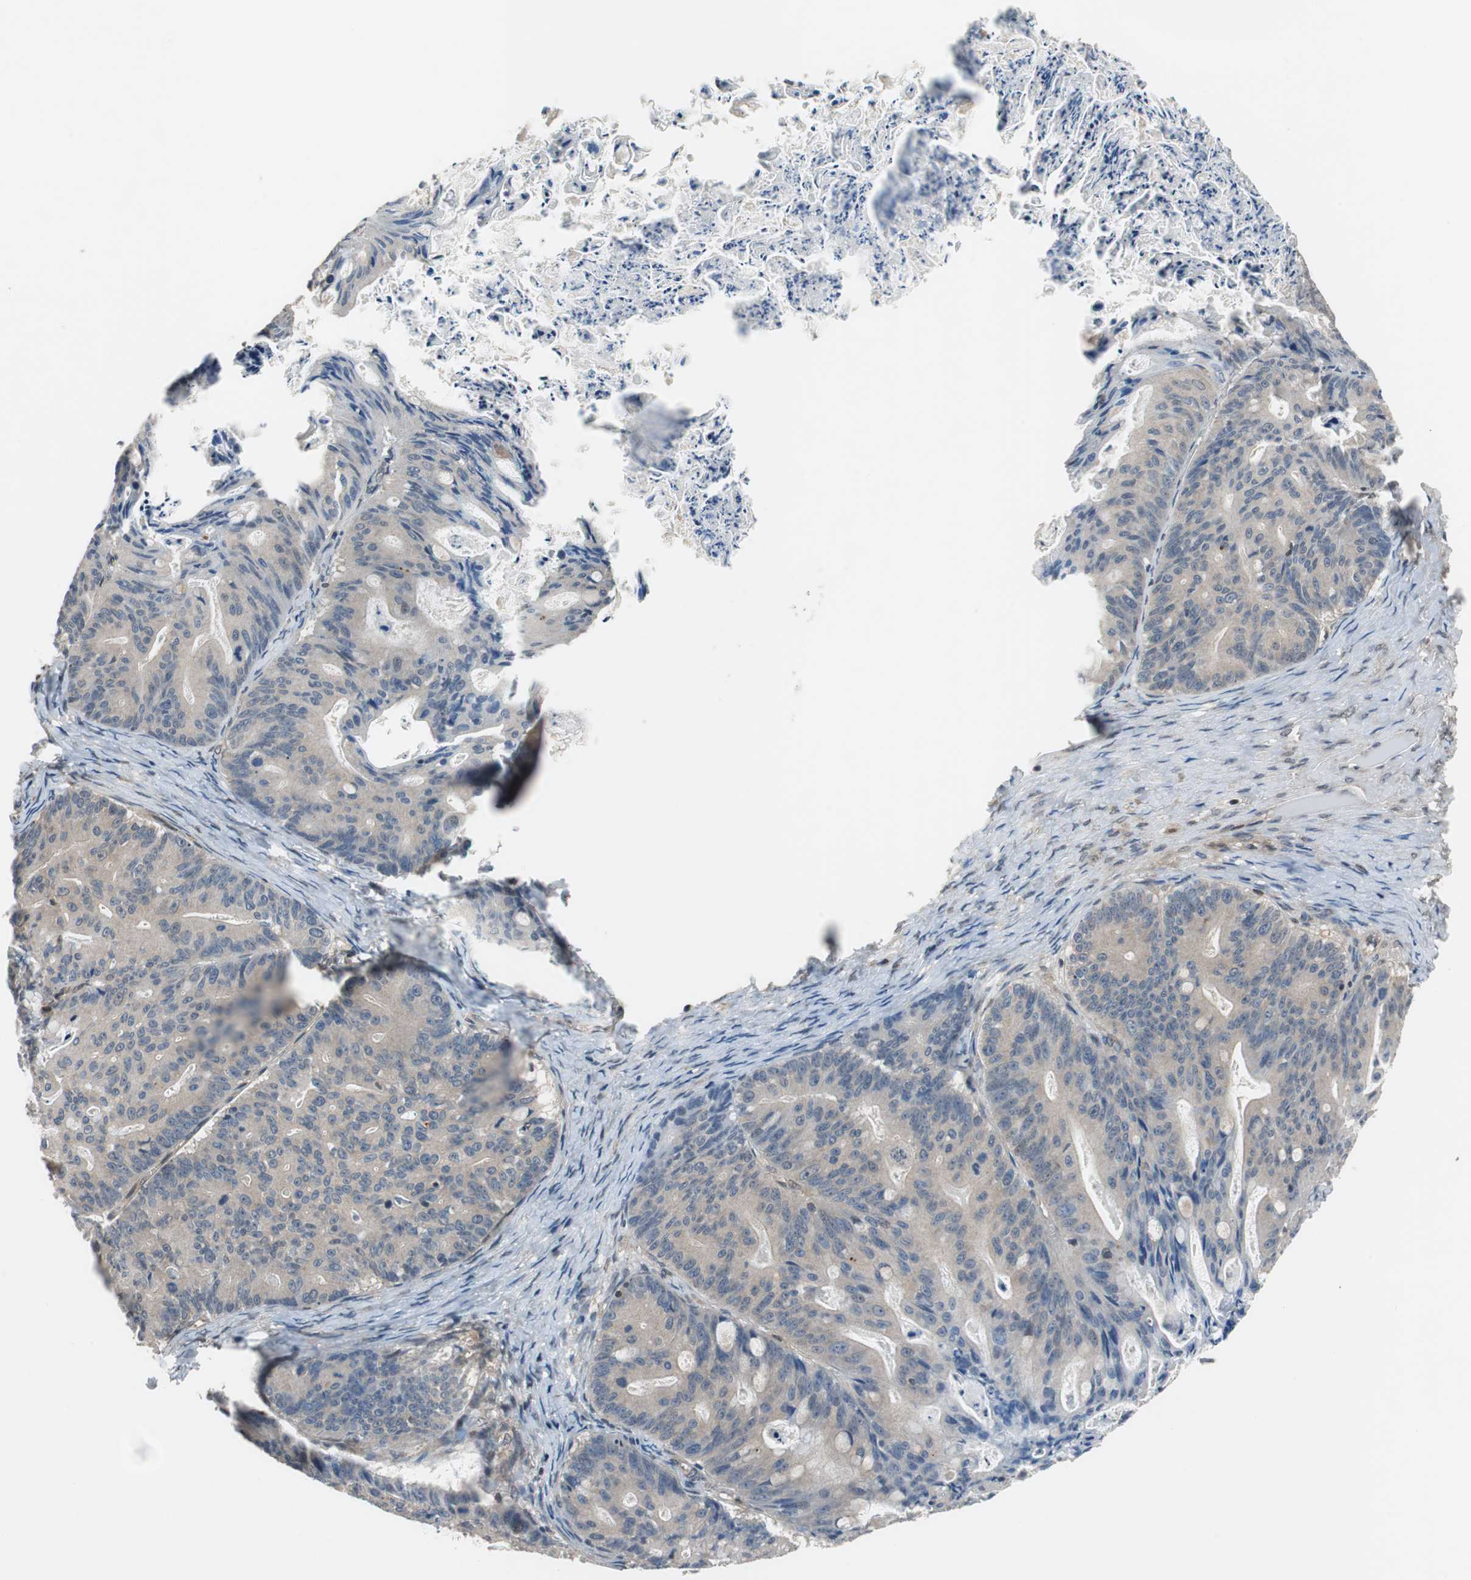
{"staining": {"intensity": "weak", "quantity": "25%-75%", "location": "cytoplasmic/membranous"}, "tissue": "ovarian cancer", "cell_type": "Tumor cells", "image_type": "cancer", "snomed": [{"axis": "morphology", "description": "Cystadenocarcinoma, mucinous, NOS"}, {"axis": "topography", "description": "Ovary"}], "caption": "Approximately 25%-75% of tumor cells in mucinous cystadenocarcinoma (ovarian) exhibit weak cytoplasmic/membranous protein positivity as visualized by brown immunohistochemical staining.", "gene": "MAFB", "patient": {"sex": "female", "age": 36}}